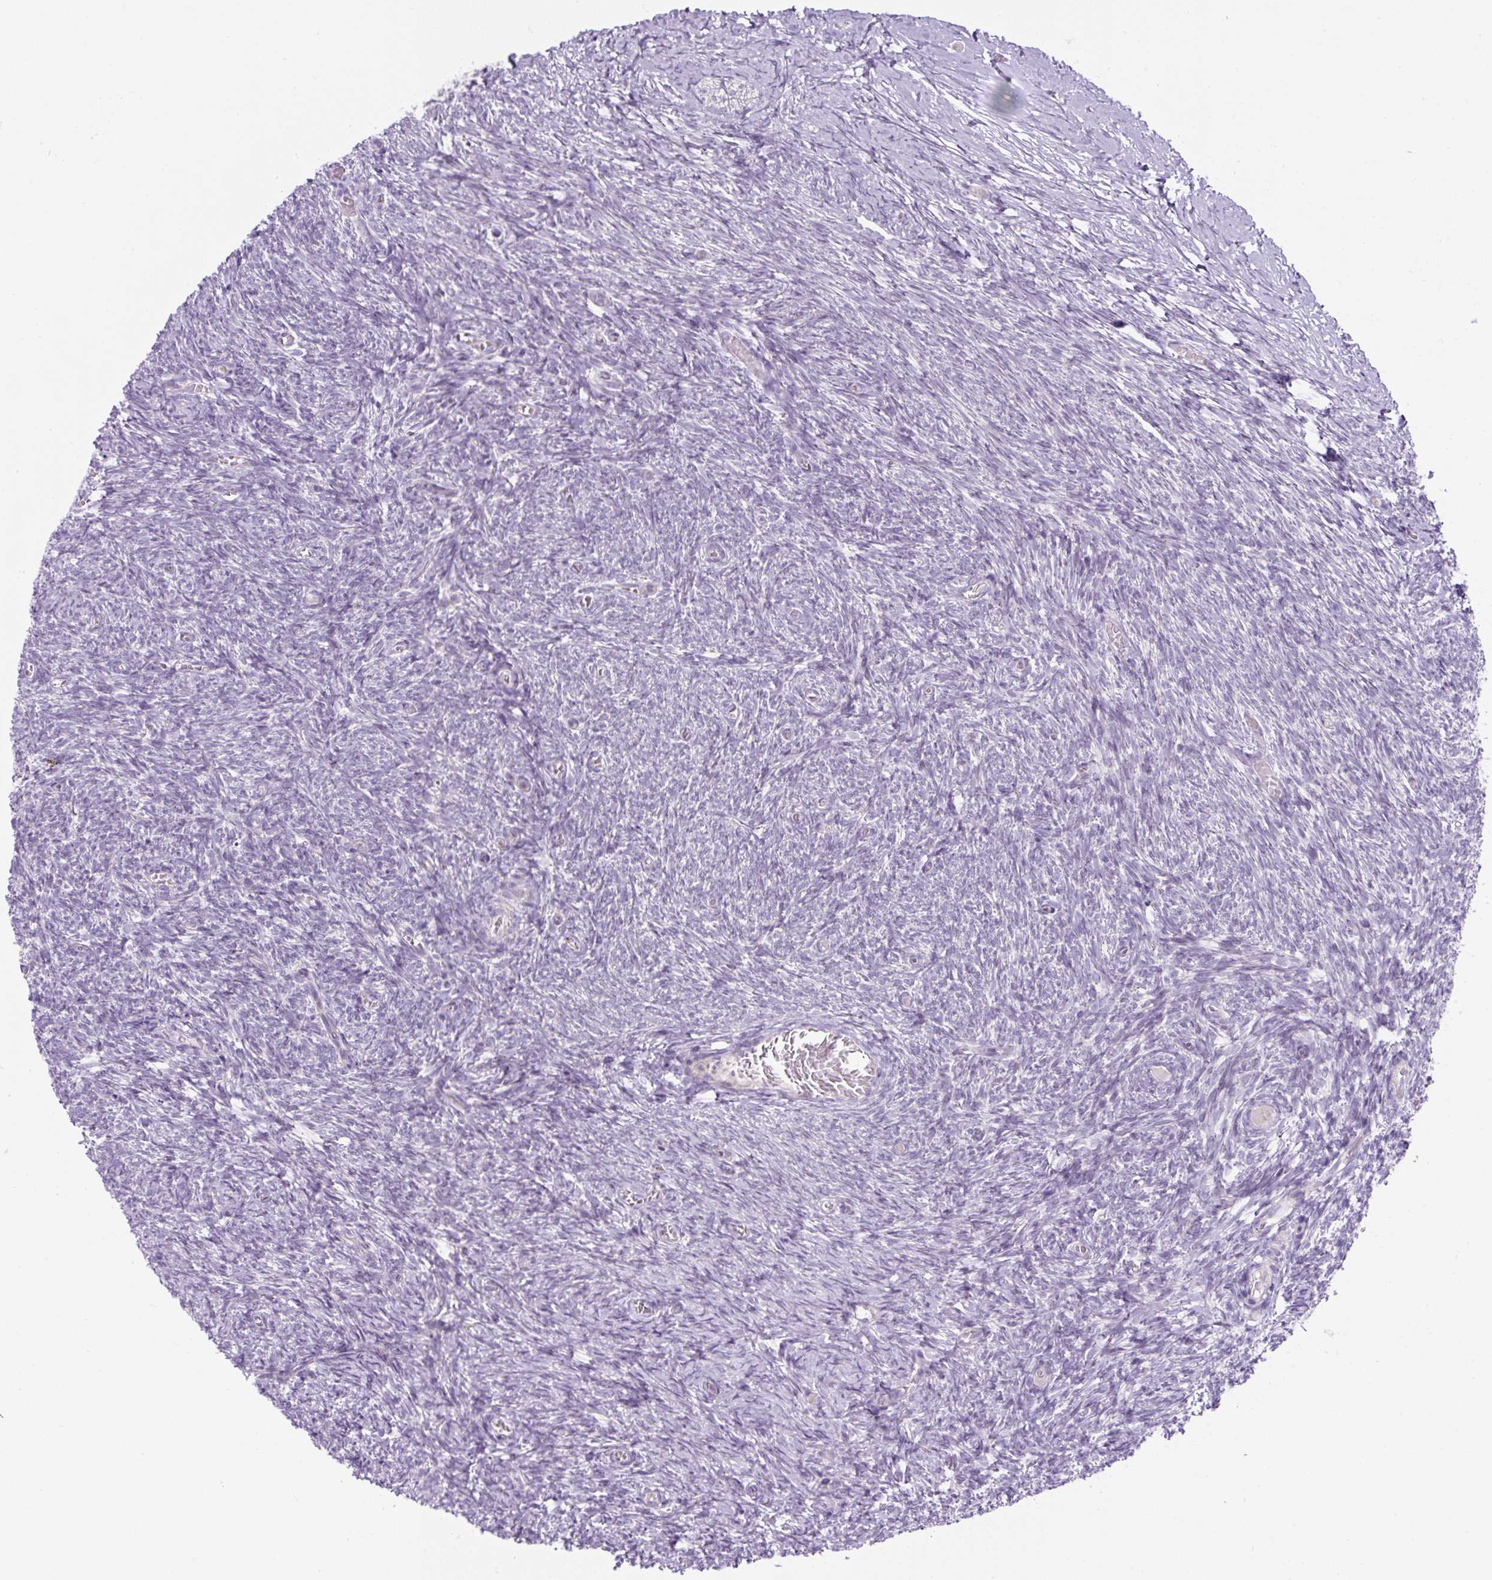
{"staining": {"intensity": "negative", "quantity": "none", "location": "none"}, "tissue": "ovary", "cell_type": "Ovarian stroma cells", "image_type": "normal", "snomed": [{"axis": "morphology", "description": "Normal tissue, NOS"}, {"axis": "topography", "description": "Ovary"}], "caption": "IHC photomicrograph of unremarkable human ovary stained for a protein (brown), which reveals no expression in ovarian stroma cells. (DAB (3,3'-diaminobenzidine) immunohistochemistry, high magnification).", "gene": "ADAMTS19", "patient": {"sex": "female", "age": 39}}